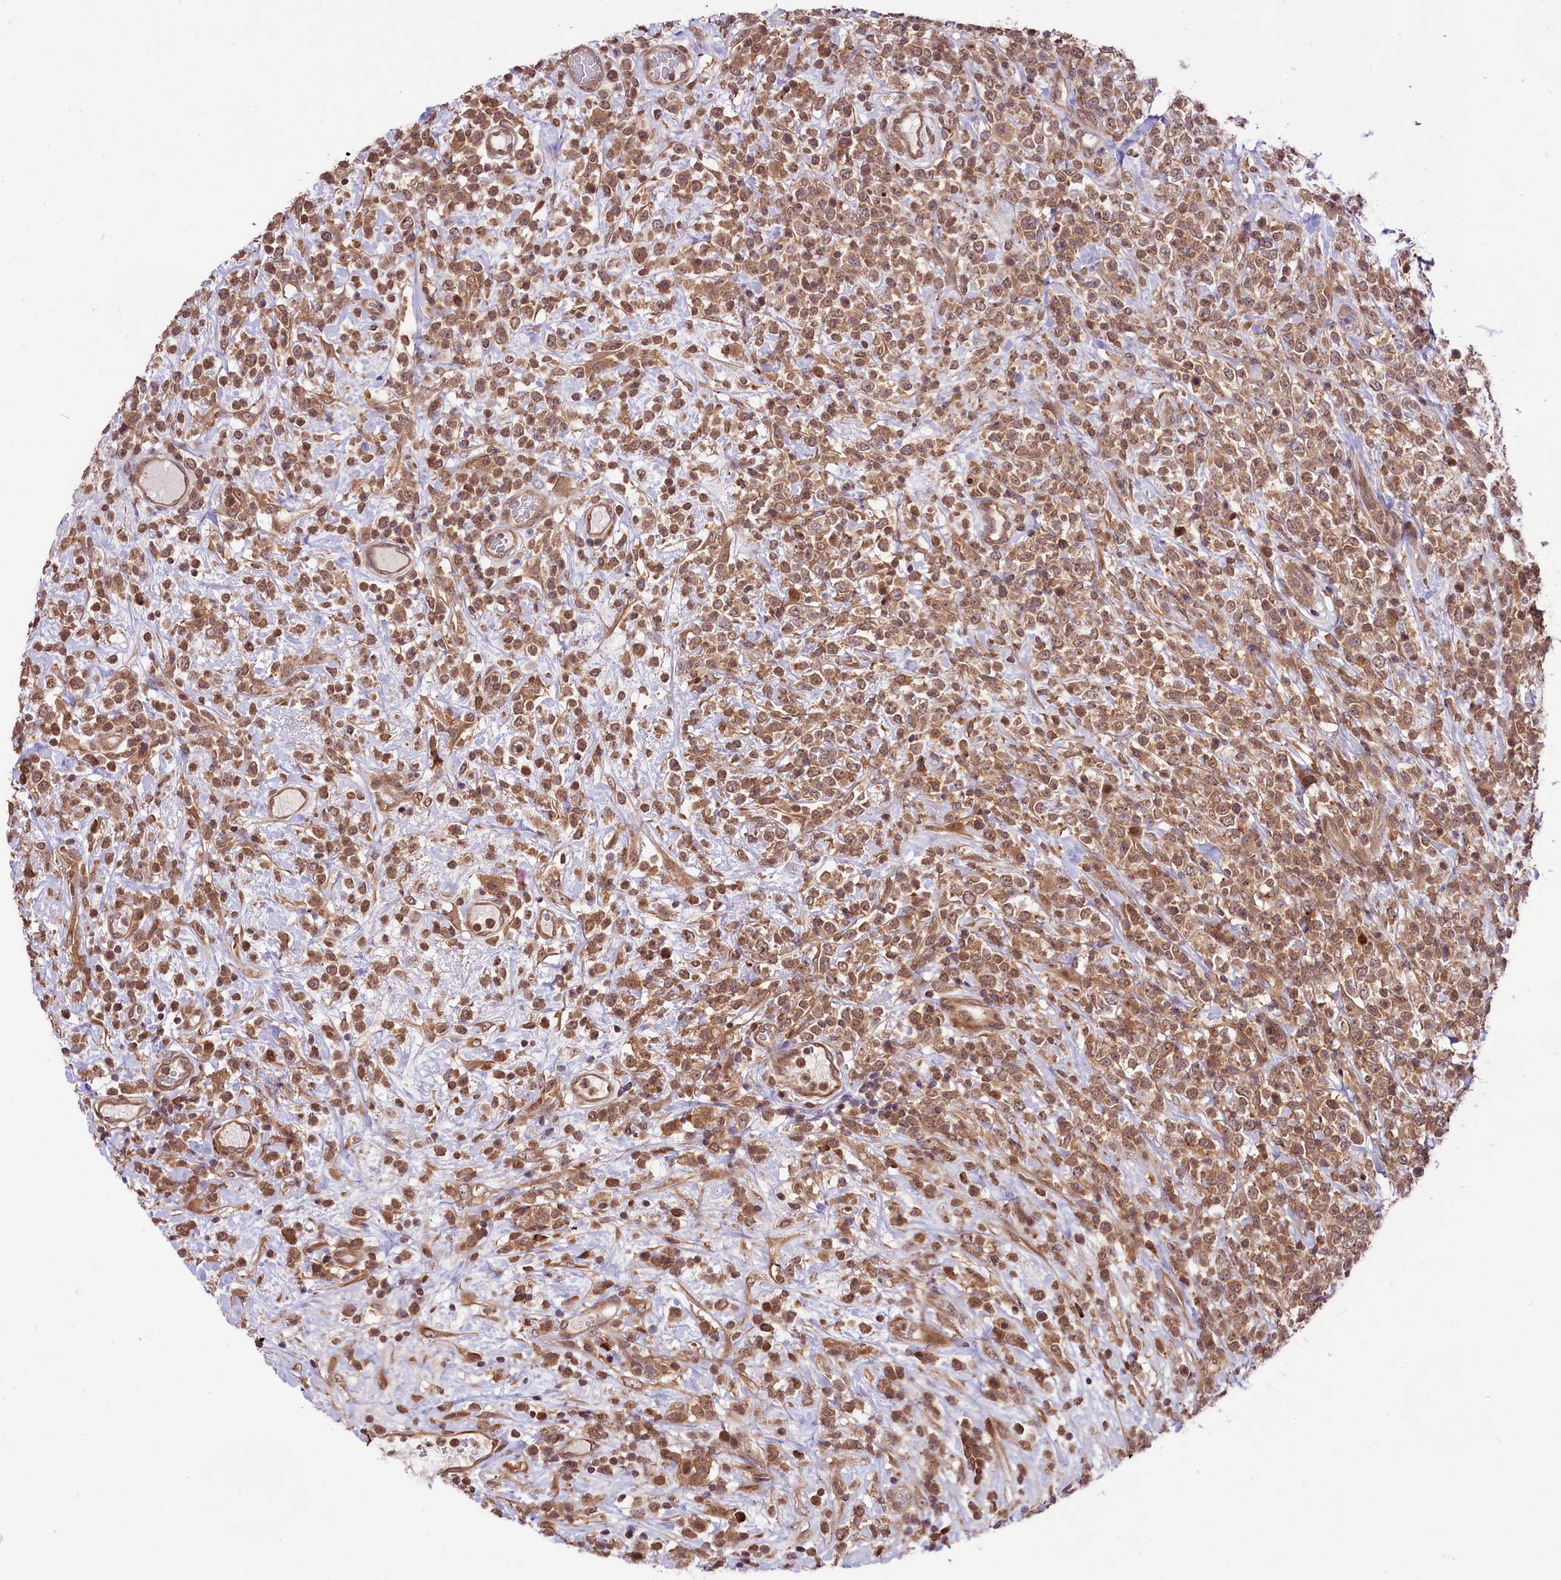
{"staining": {"intensity": "moderate", "quantity": ">75%", "location": "cytoplasmic/membranous,nuclear"}, "tissue": "lymphoma", "cell_type": "Tumor cells", "image_type": "cancer", "snomed": [{"axis": "morphology", "description": "Malignant lymphoma, non-Hodgkin's type, High grade"}, {"axis": "topography", "description": "Colon"}], "caption": "A photomicrograph of lymphoma stained for a protein demonstrates moderate cytoplasmic/membranous and nuclear brown staining in tumor cells.", "gene": "RIC8A", "patient": {"sex": "female", "age": 53}}